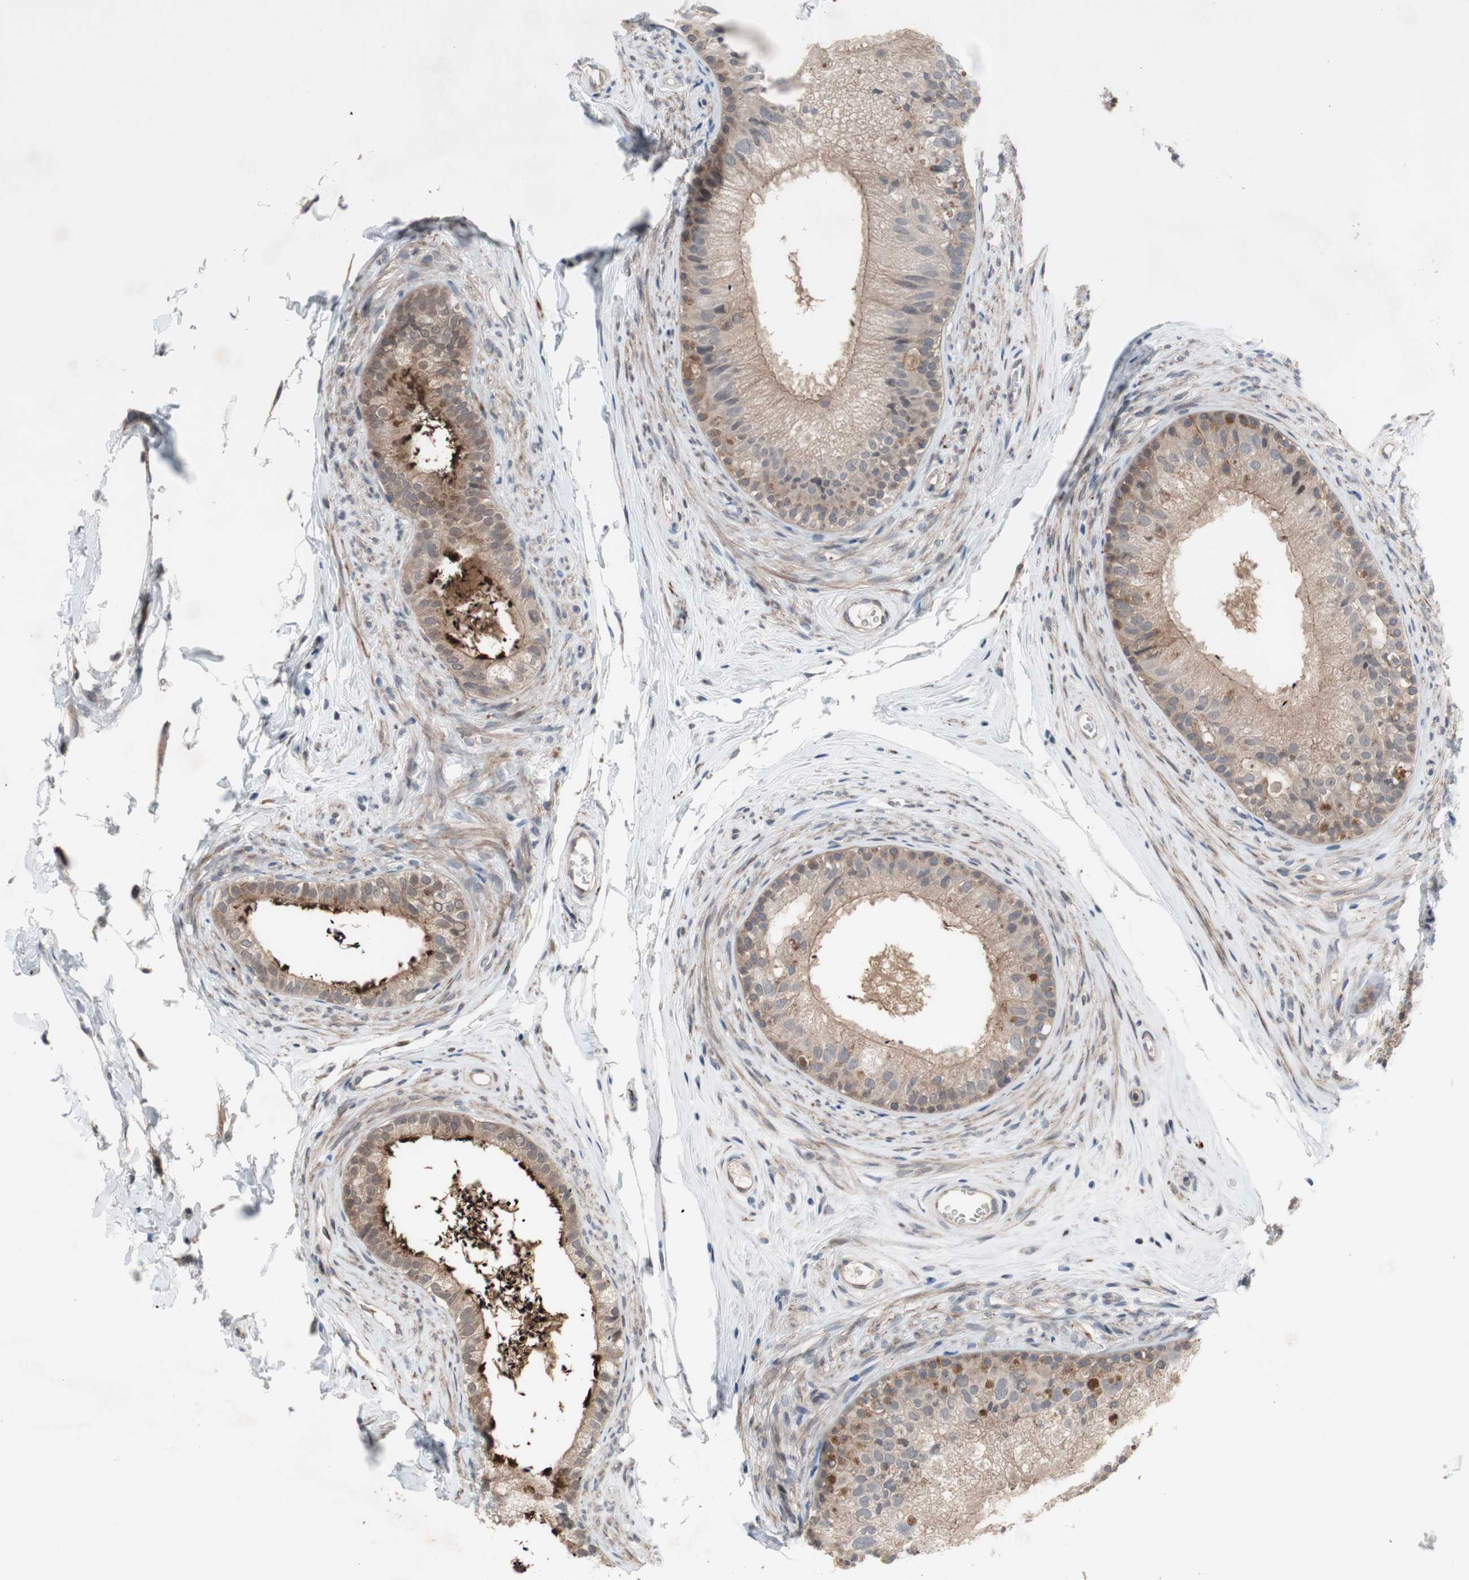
{"staining": {"intensity": "moderate", "quantity": ">75%", "location": "cytoplasmic/membranous"}, "tissue": "epididymis", "cell_type": "Glandular cells", "image_type": "normal", "snomed": [{"axis": "morphology", "description": "Normal tissue, NOS"}, {"axis": "topography", "description": "Epididymis"}], "caption": "Immunohistochemistry (IHC) of benign epididymis displays medium levels of moderate cytoplasmic/membranous staining in approximately >75% of glandular cells.", "gene": "OAZ1", "patient": {"sex": "male", "age": 56}}